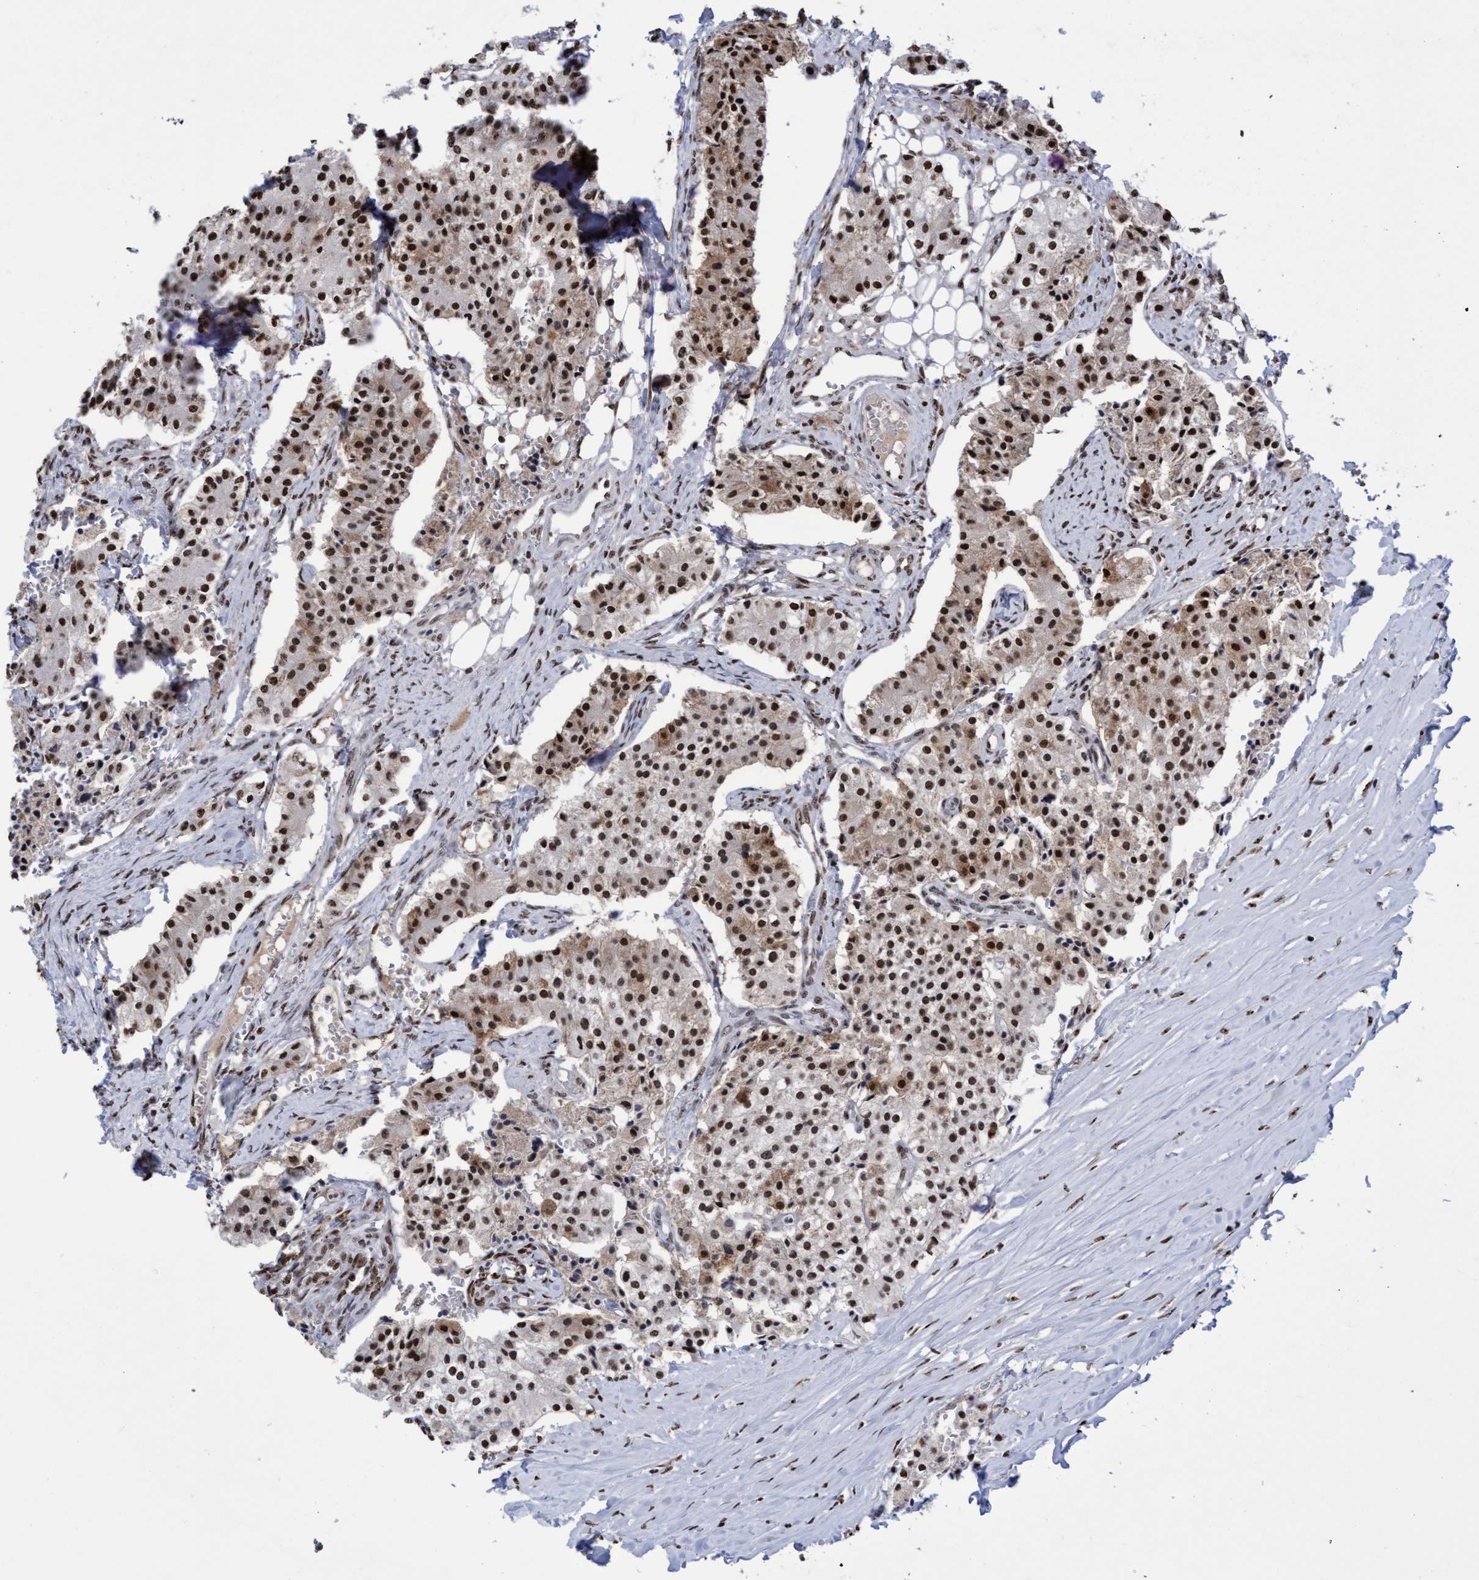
{"staining": {"intensity": "strong", "quantity": ">75%", "location": "nuclear"}, "tissue": "carcinoid", "cell_type": "Tumor cells", "image_type": "cancer", "snomed": [{"axis": "morphology", "description": "Carcinoid, malignant, NOS"}, {"axis": "topography", "description": "Colon"}], "caption": "About >75% of tumor cells in human carcinoid demonstrate strong nuclear protein expression as visualized by brown immunohistochemical staining.", "gene": "EFCAB10", "patient": {"sex": "female", "age": 52}}